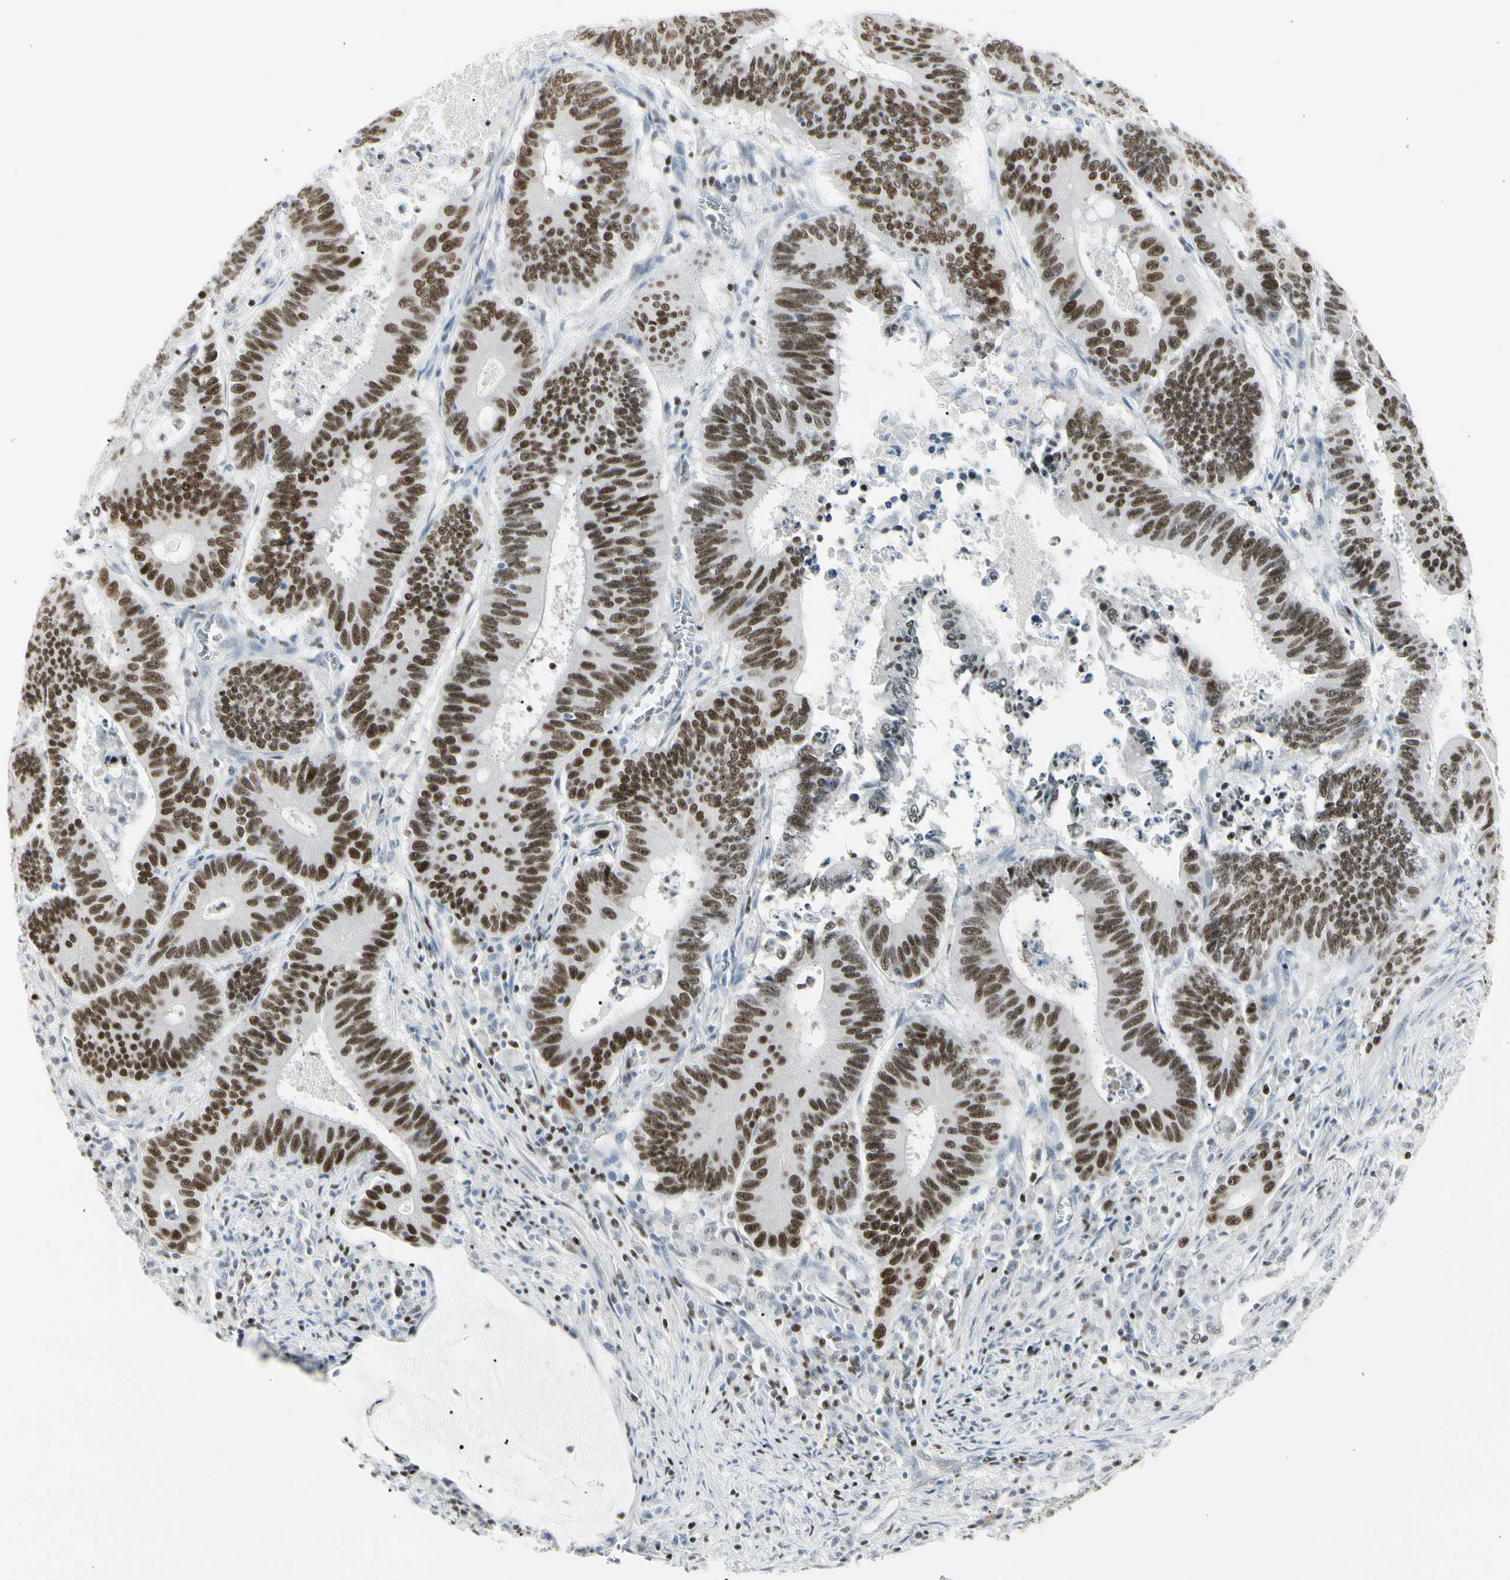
{"staining": {"intensity": "strong", "quantity": ">75%", "location": "nuclear"}, "tissue": "colorectal cancer", "cell_type": "Tumor cells", "image_type": "cancer", "snomed": [{"axis": "morphology", "description": "Adenocarcinoma, NOS"}, {"axis": "topography", "description": "Colon"}], "caption": "Immunohistochemistry image of neoplastic tissue: colorectal cancer (adenocarcinoma) stained using immunohistochemistry (IHC) shows high levels of strong protein expression localized specifically in the nuclear of tumor cells, appearing as a nuclear brown color.", "gene": "ZBTB7B", "patient": {"sex": "male", "age": 45}}